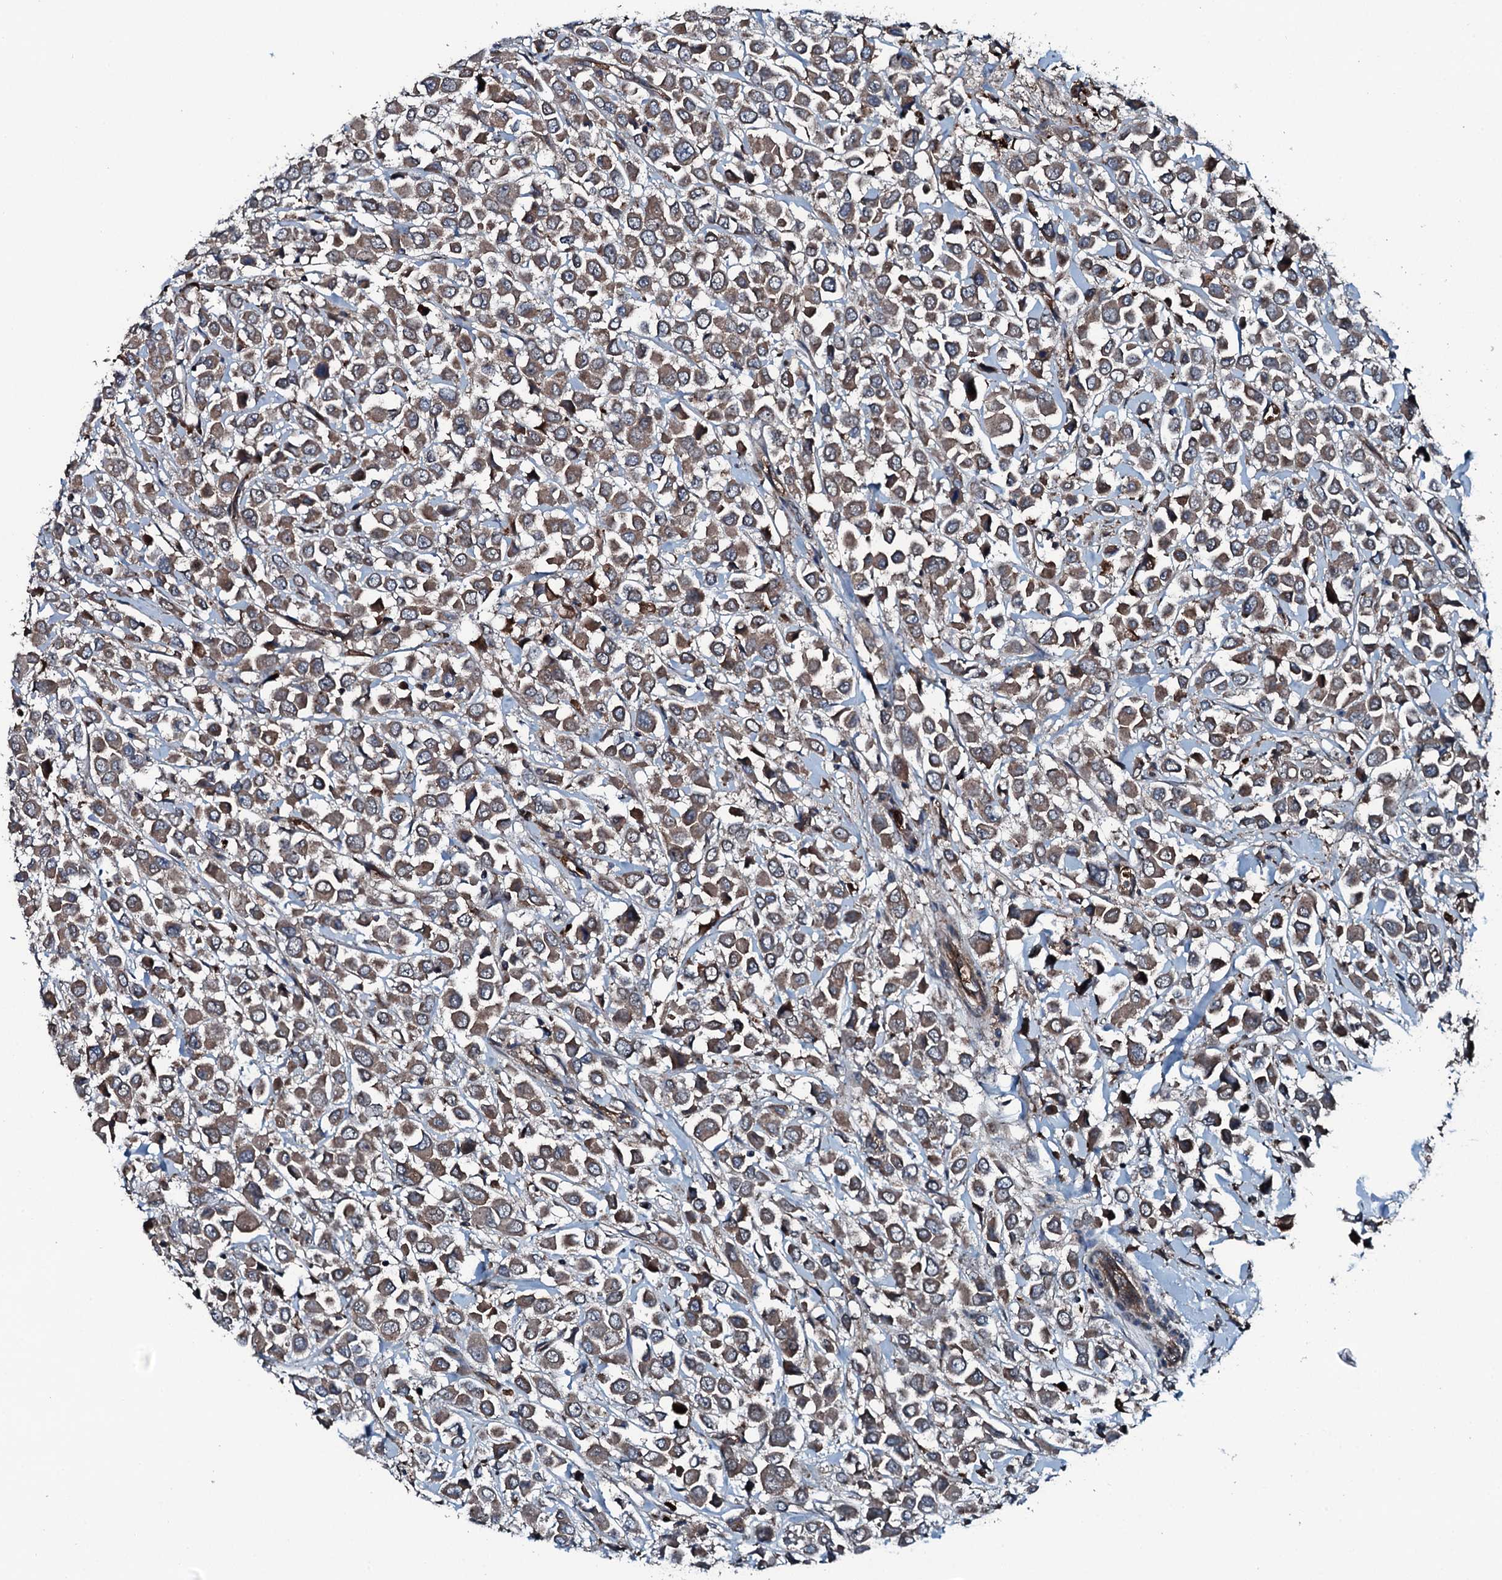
{"staining": {"intensity": "moderate", "quantity": ">75%", "location": "cytoplasmic/membranous"}, "tissue": "breast cancer", "cell_type": "Tumor cells", "image_type": "cancer", "snomed": [{"axis": "morphology", "description": "Duct carcinoma"}, {"axis": "topography", "description": "Breast"}], "caption": "Protein staining of breast intraductal carcinoma tissue exhibits moderate cytoplasmic/membranous positivity in about >75% of tumor cells.", "gene": "TRIM7", "patient": {"sex": "female", "age": 61}}